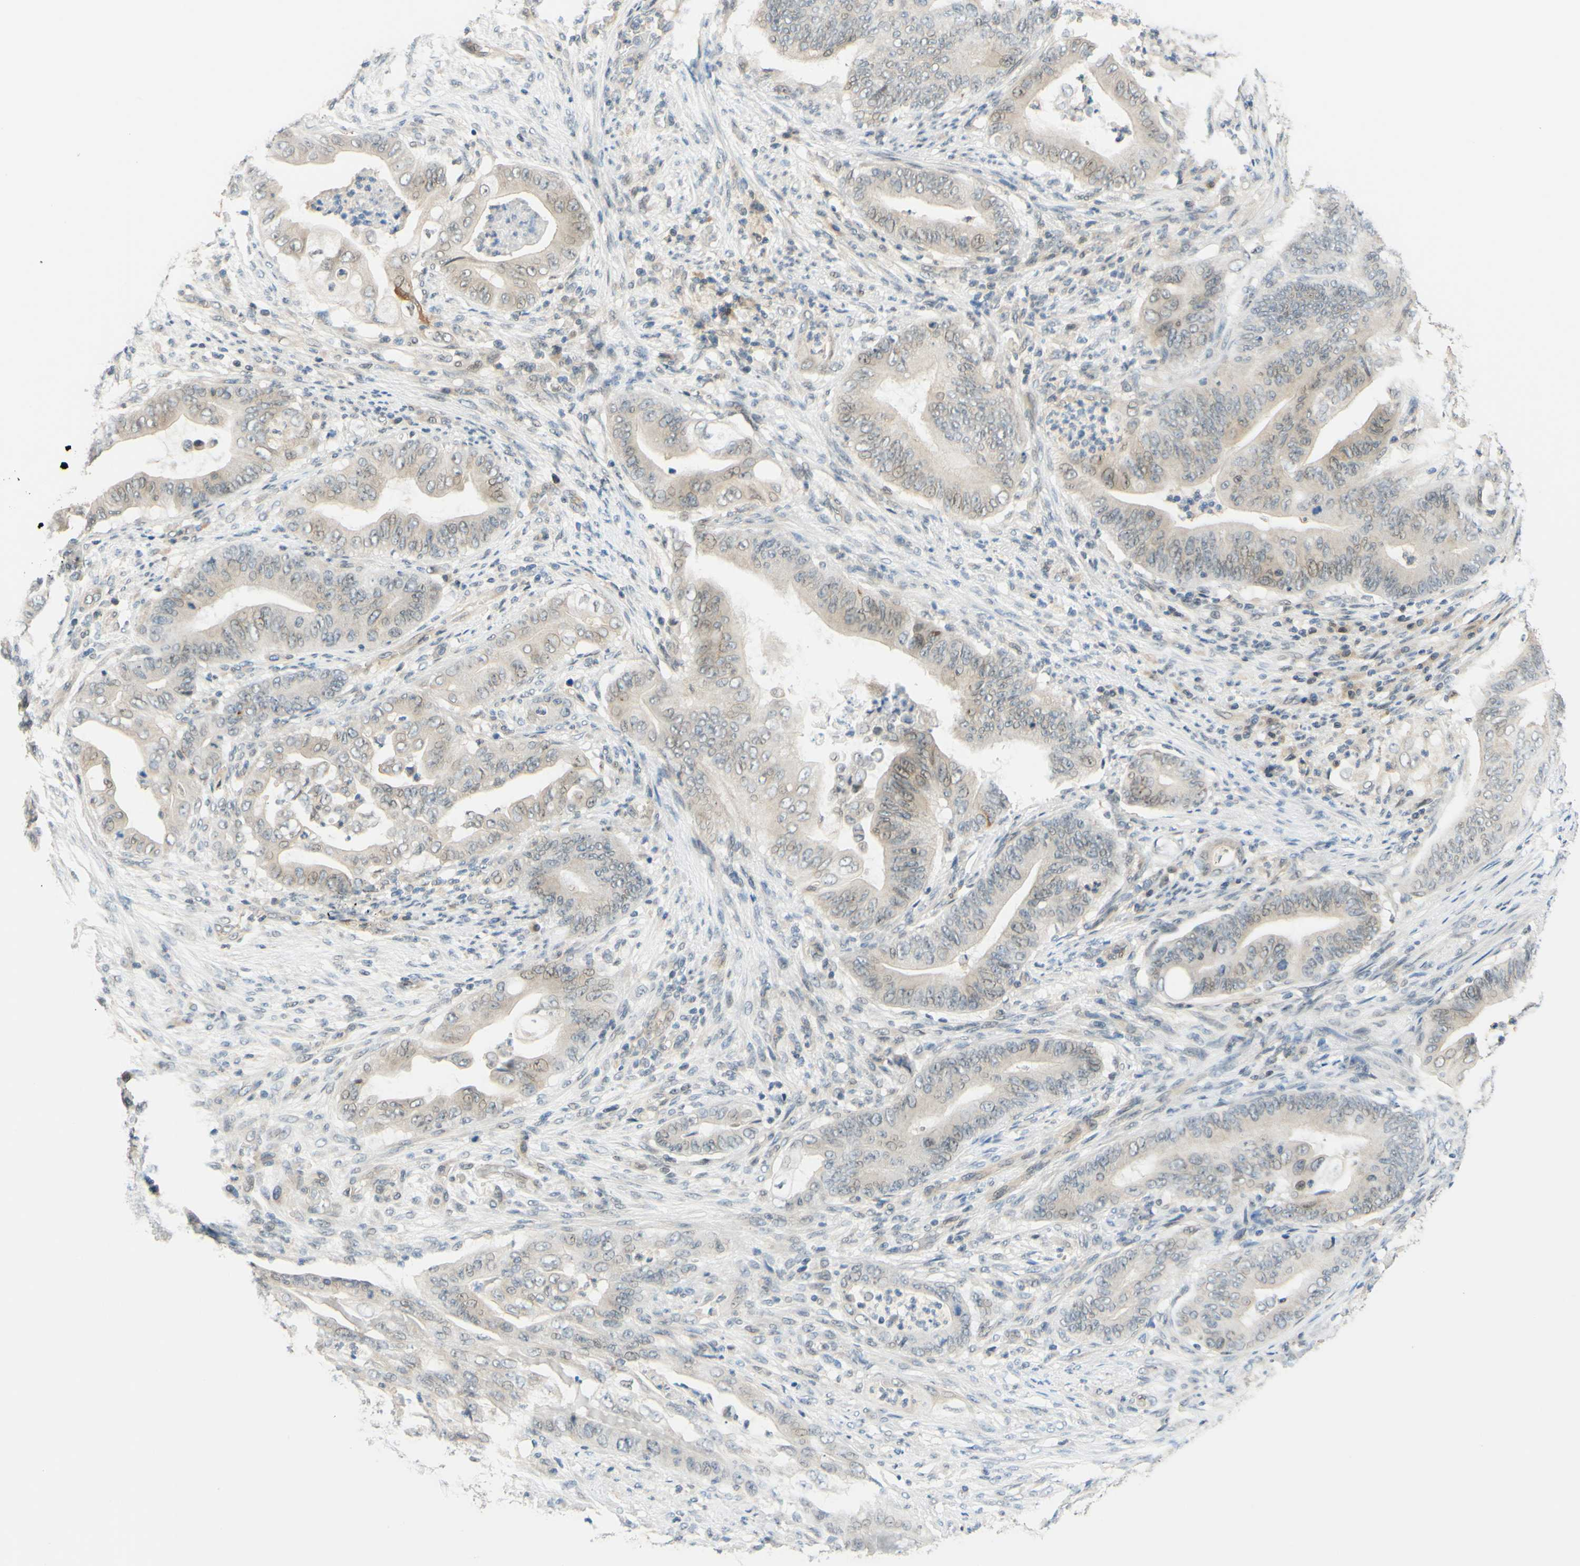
{"staining": {"intensity": "weak", "quantity": "<25%", "location": "cytoplasmic/membranous"}, "tissue": "stomach cancer", "cell_type": "Tumor cells", "image_type": "cancer", "snomed": [{"axis": "morphology", "description": "Adenocarcinoma, NOS"}, {"axis": "topography", "description": "Stomach"}], "caption": "High magnification brightfield microscopy of stomach cancer stained with DAB (brown) and counterstained with hematoxylin (blue): tumor cells show no significant positivity.", "gene": "C2CD2L", "patient": {"sex": "female", "age": 73}}